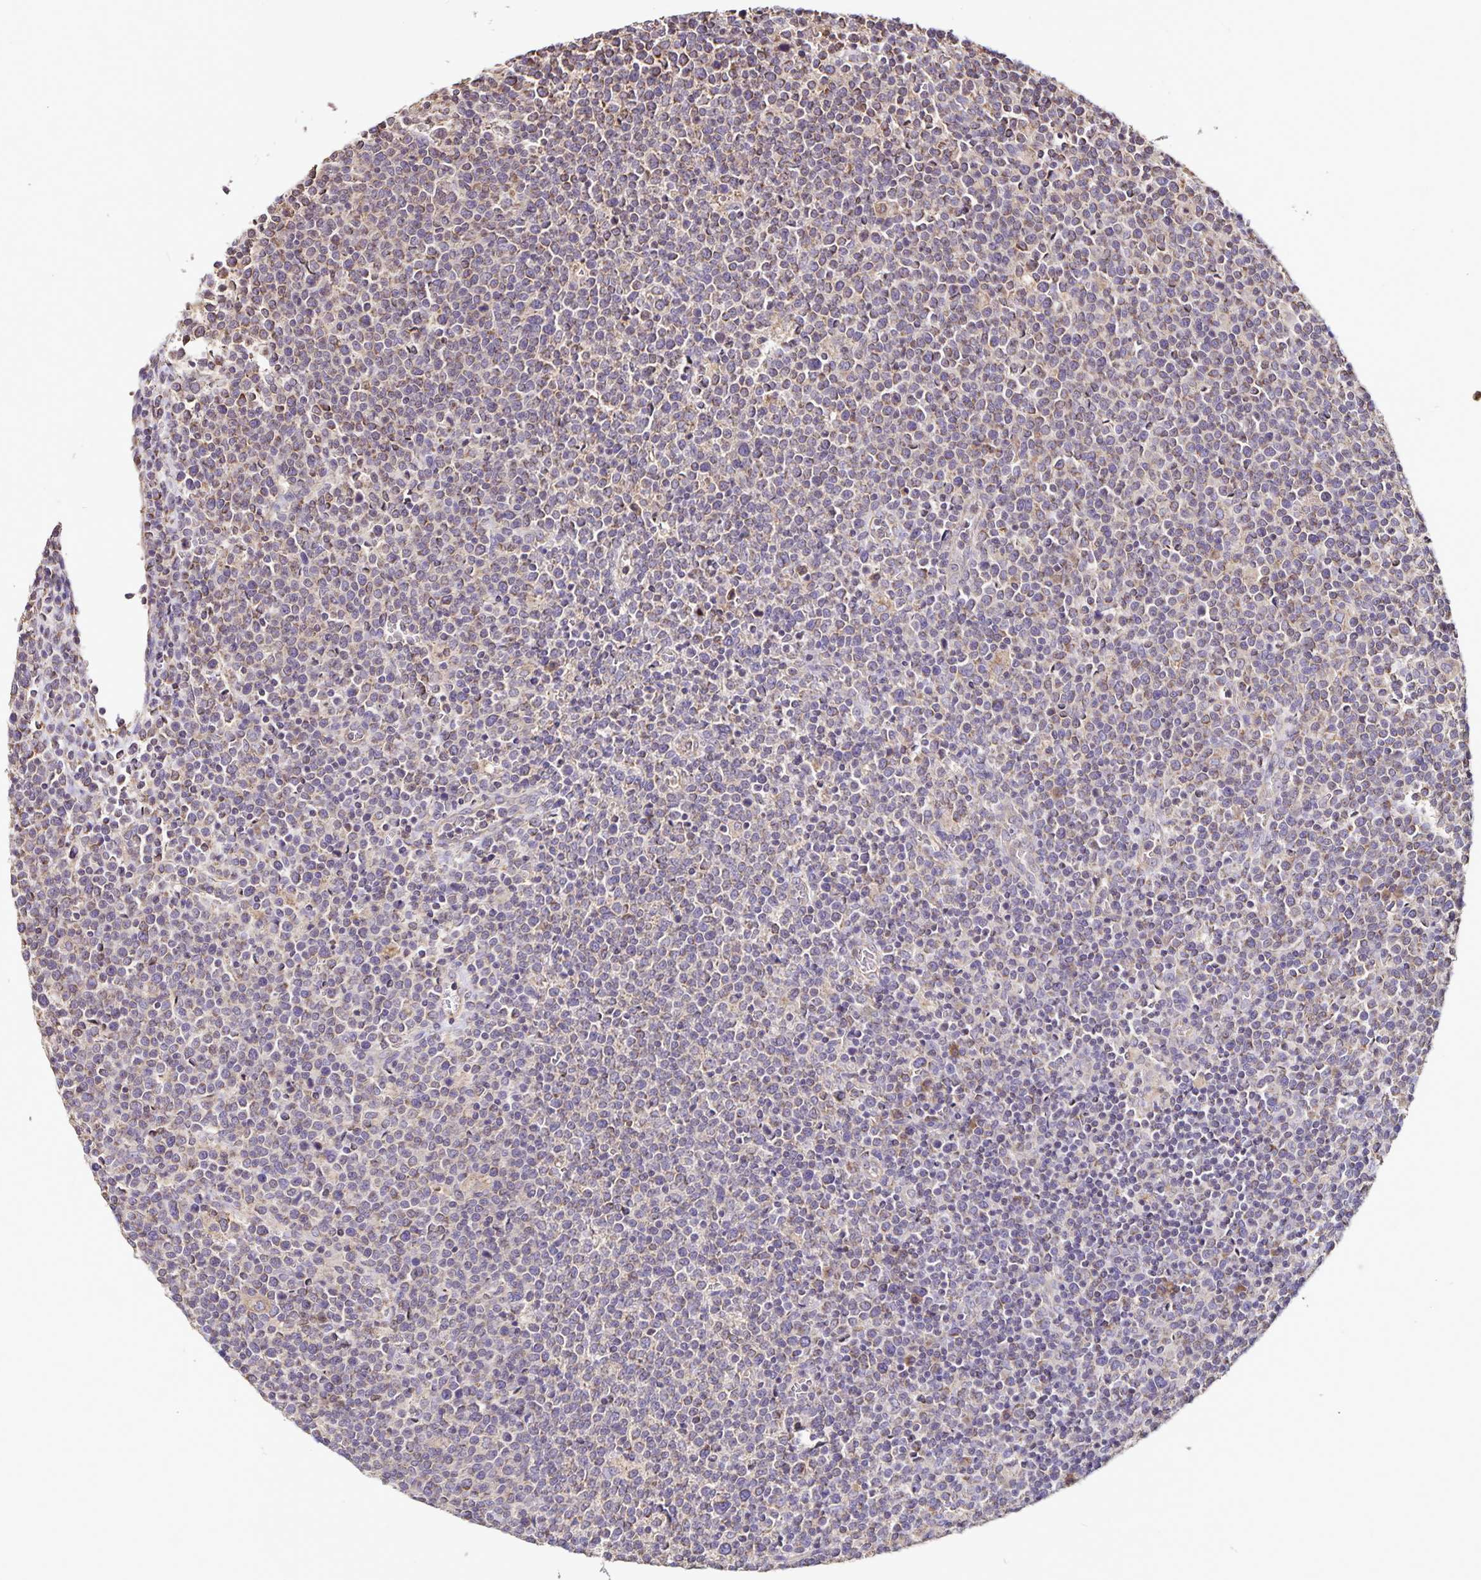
{"staining": {"intensity": "negative", "quantity": "none", "location": "none"}, "tissue": "lymphoma", "cell_type": "Tumor cells", "image_type": "cancer", "snomed": [{"axis": "morphology", "description": "Malignant lymphoma, non-Hodgkin's type, High grade"}, {"axis": "topography", "description": "Lymph node"}], "caption": "High-grade malignant lymphoma, non-Hodgkin's type was stained to show a protein in brown. There is no significant expression in tumor cells.", "gene": "MAN1A1", "patient": {"sex": "male", "age": 61}}